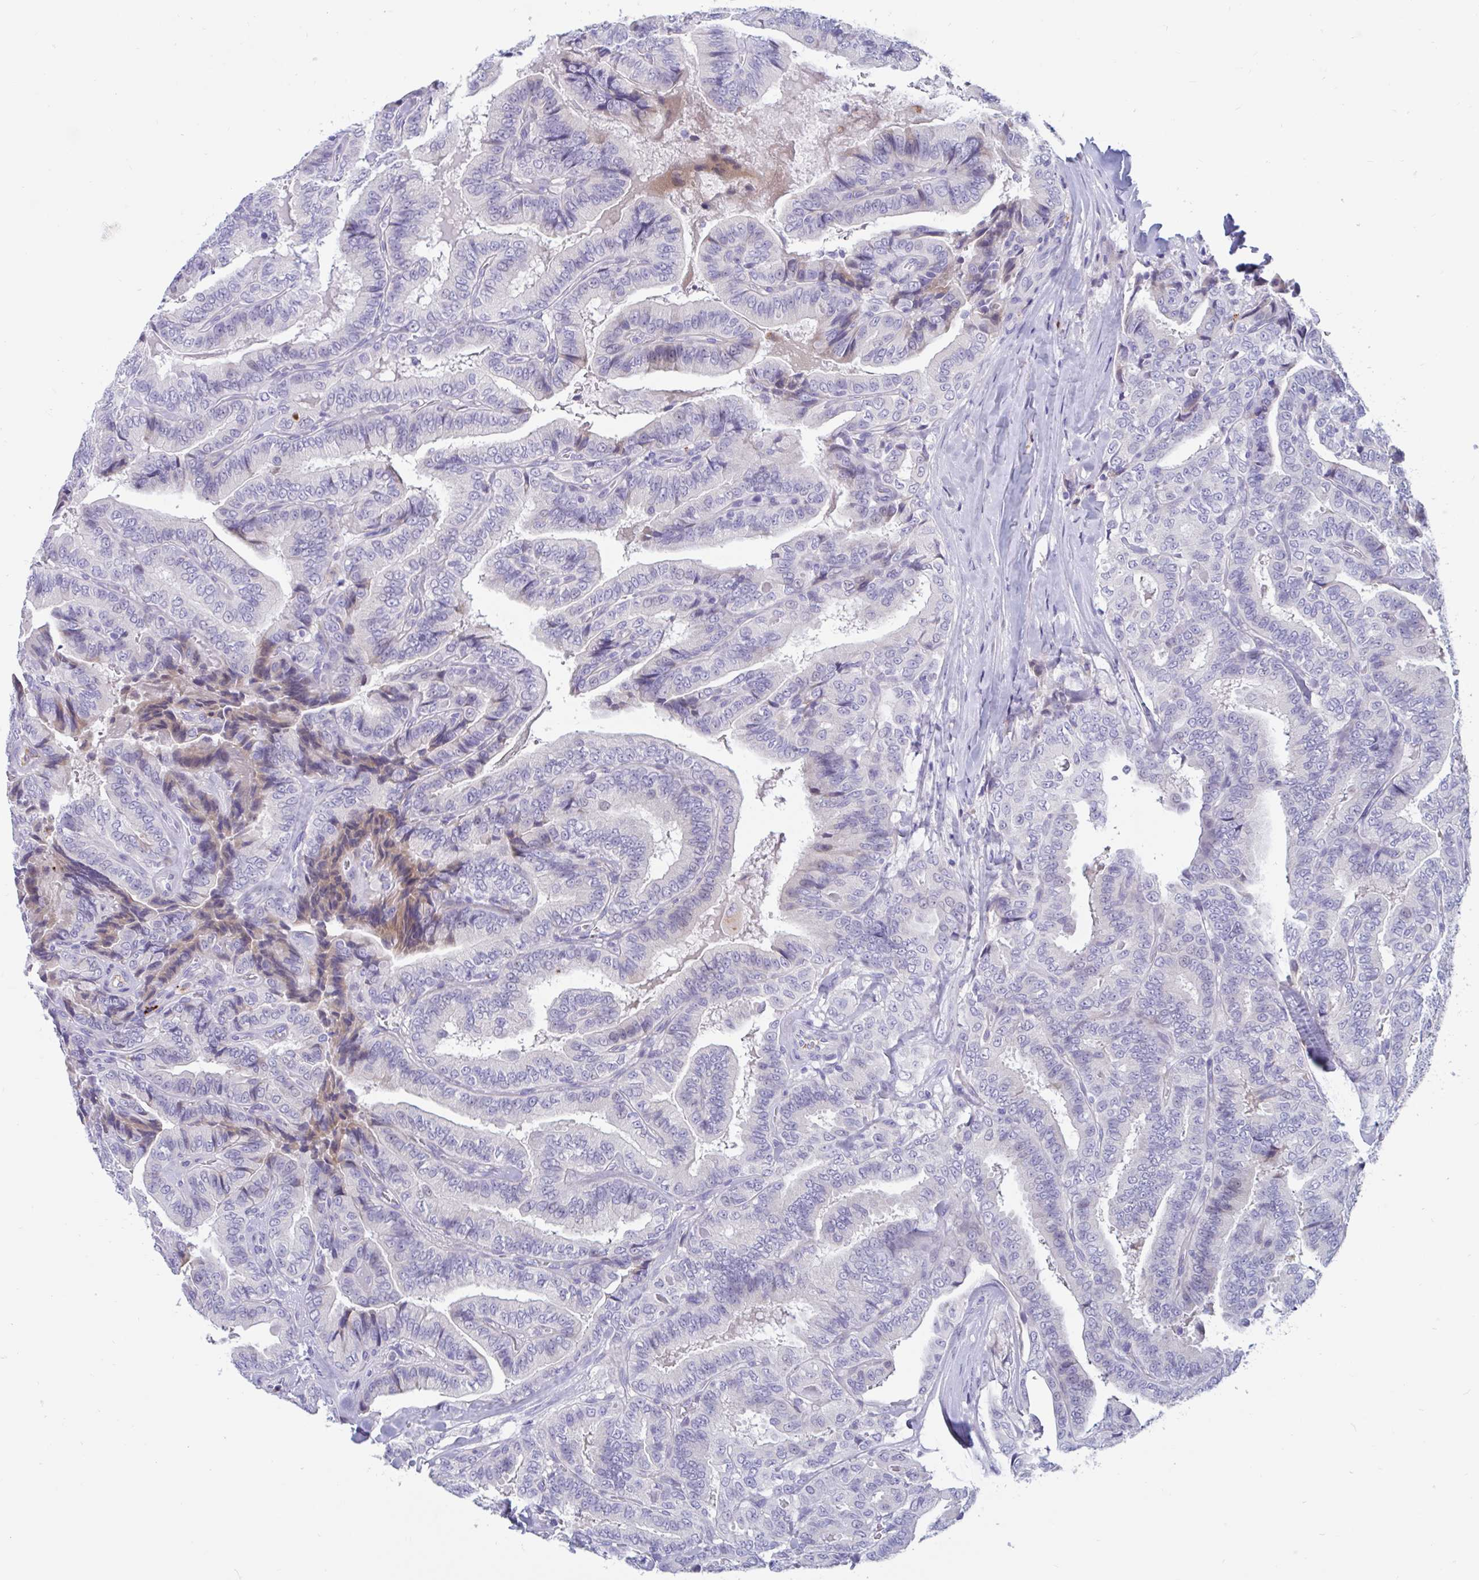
{"staining": {"intensity": "negative", "quantity": "none", "location": "none"}, "tissue": "thyroid cancer", "cell_type": "Tumor cells", "image_type": "cancer", "snomed": [{"axis": "morphology", "description": "Papillary adenocarcinoma, NOS"}, {"axis": "topography", "description": "Thyroid gland"}], "caption": "This is an IHC image of human thyroid cancer (papillary adenocarcinoma). There is no positivity in tumor cells.", "gene": "FAM219B", "patient": {"sex": "male", "age": 61}}